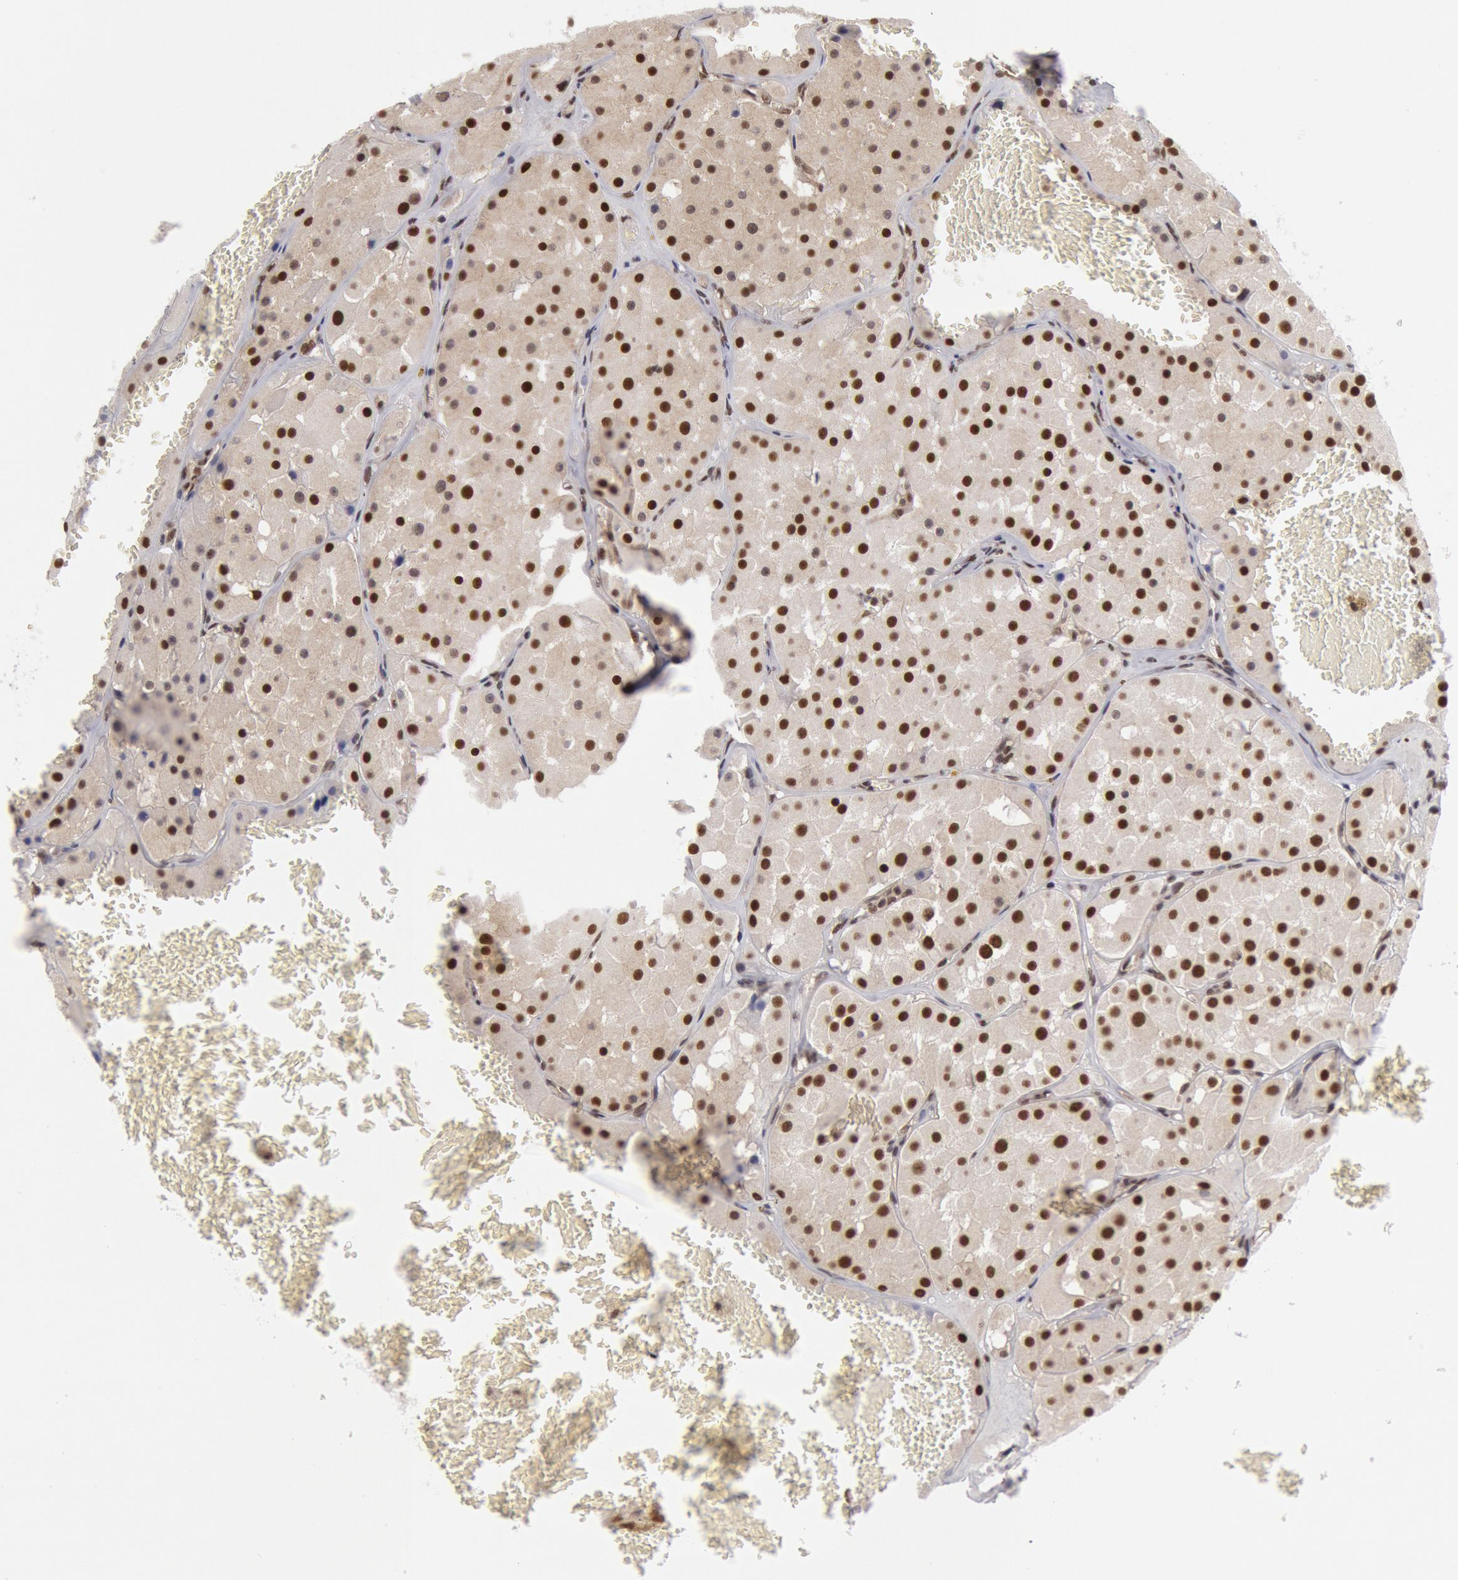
{"staining": {"intensity": "moderate", "quantity": ">75%", "location": "nuclear"}, "tissue": "renal cancer", "cell_type": "Tumor cells", "image_type": "cancer", "snomed": [{"axis": "morphology", "description": "Adenocarcinoma, uncertain malignant potential"}, {"axis": "topography", "description": "Kidney"}], "caption": "DAB (3,3'-diaminobenzidine) immunohistochemical staining of human adenocarcinoma,  uncertain malignant potential (renal) reveals moderate nuclear protein positivity in about >75% of tumor cells.", "gene": "PPP4R3B", "patient": {"sex": "male", "age": 63}}